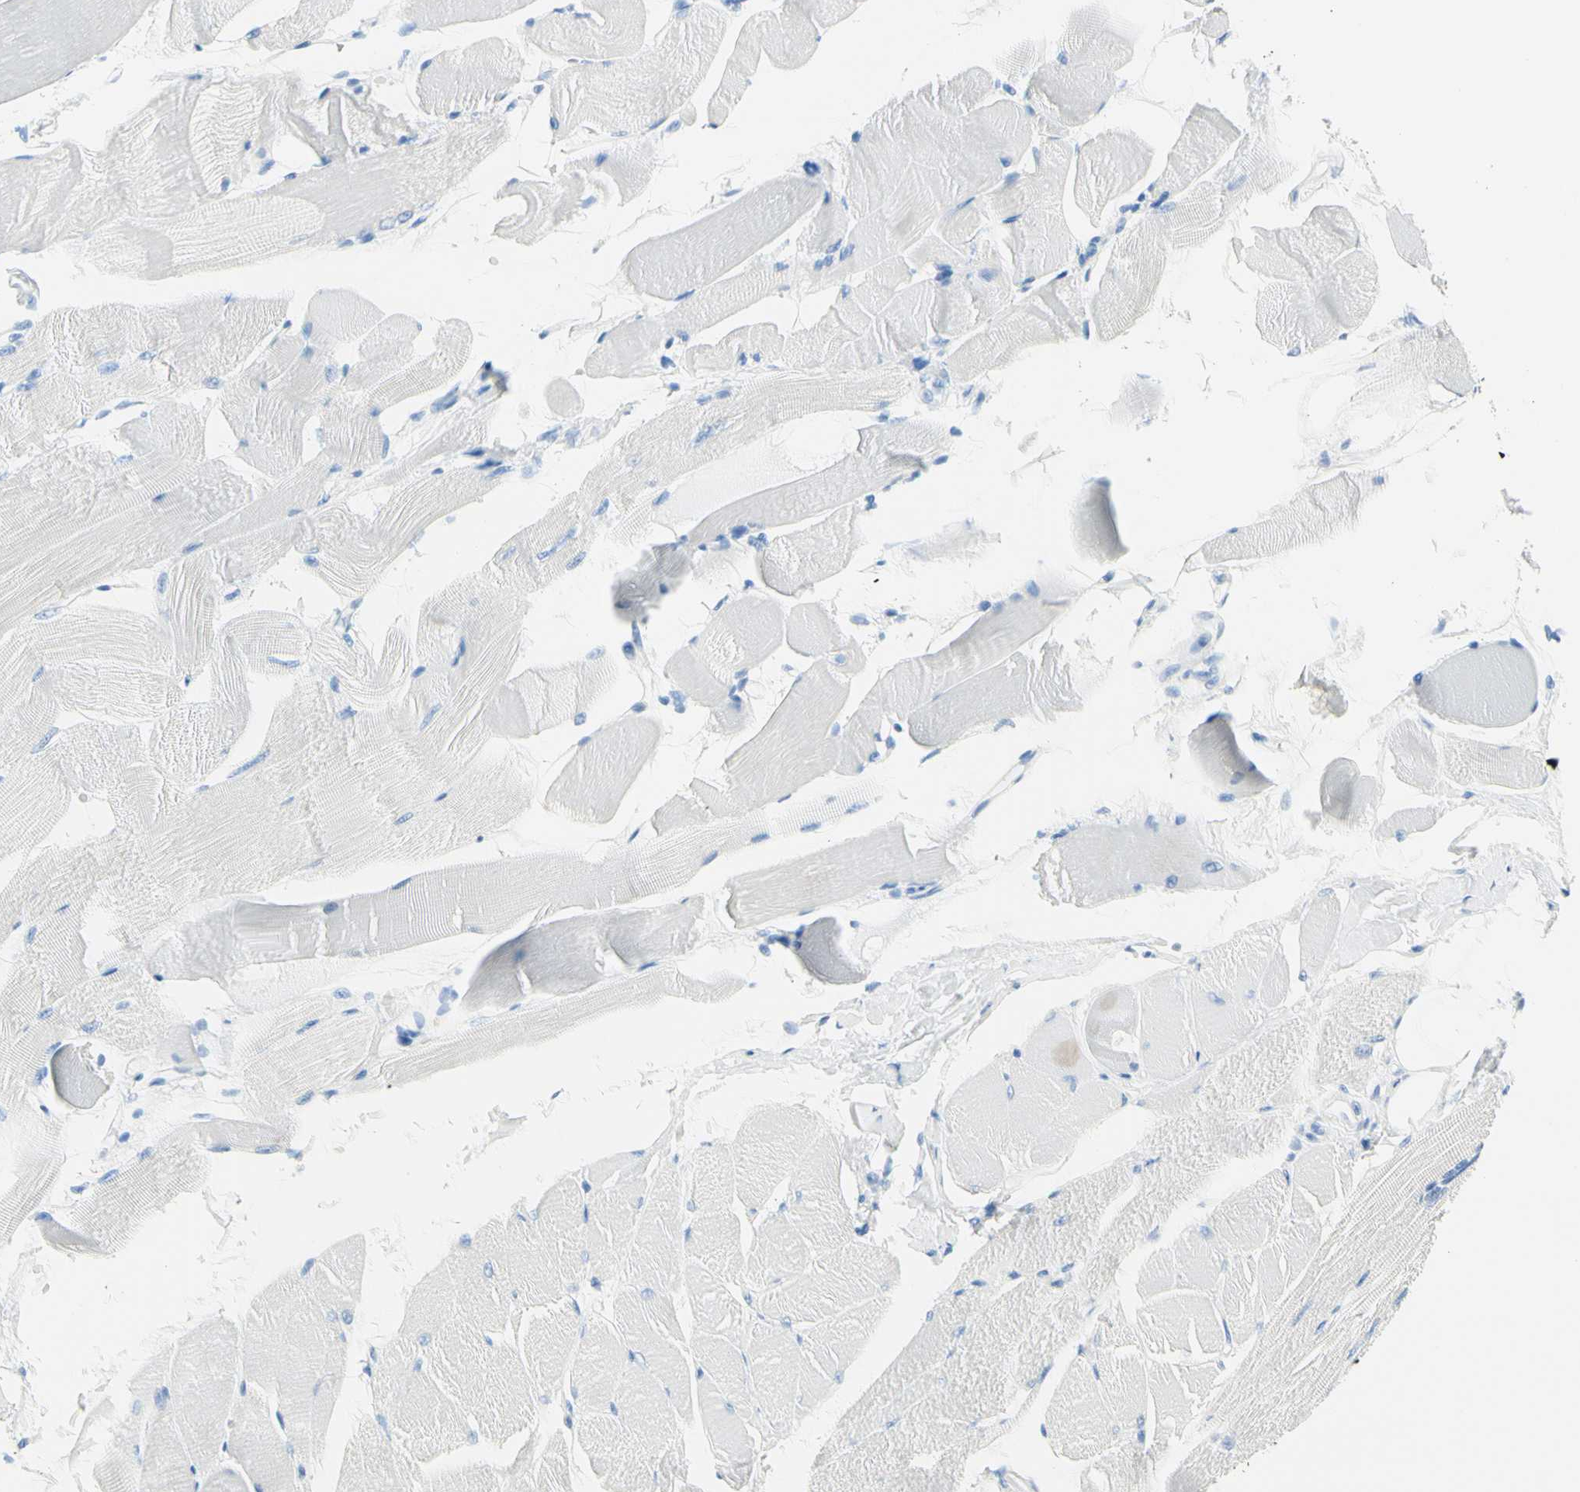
{"staining": {"intensity": "negative", "quantity": "none", "location": "none"}, "tissue": "skeletal muscle", "cell_type": "Myocytes", "image_type": "normal", "snomed": [{"axis": "morphology", "description": "Normal tissue, NOS"}, {"axis": "topography", "description": "Skeletal muscle"}, {"axis": "topography", "description": "Peripheral nerve tissue"}], "caption": "Human skeletal muscle stained for a protein using immunohistochemistry displays no positivity in myocytes.", "gene": "IL6ST", "patient": {"sex": "female", "age": 84}}